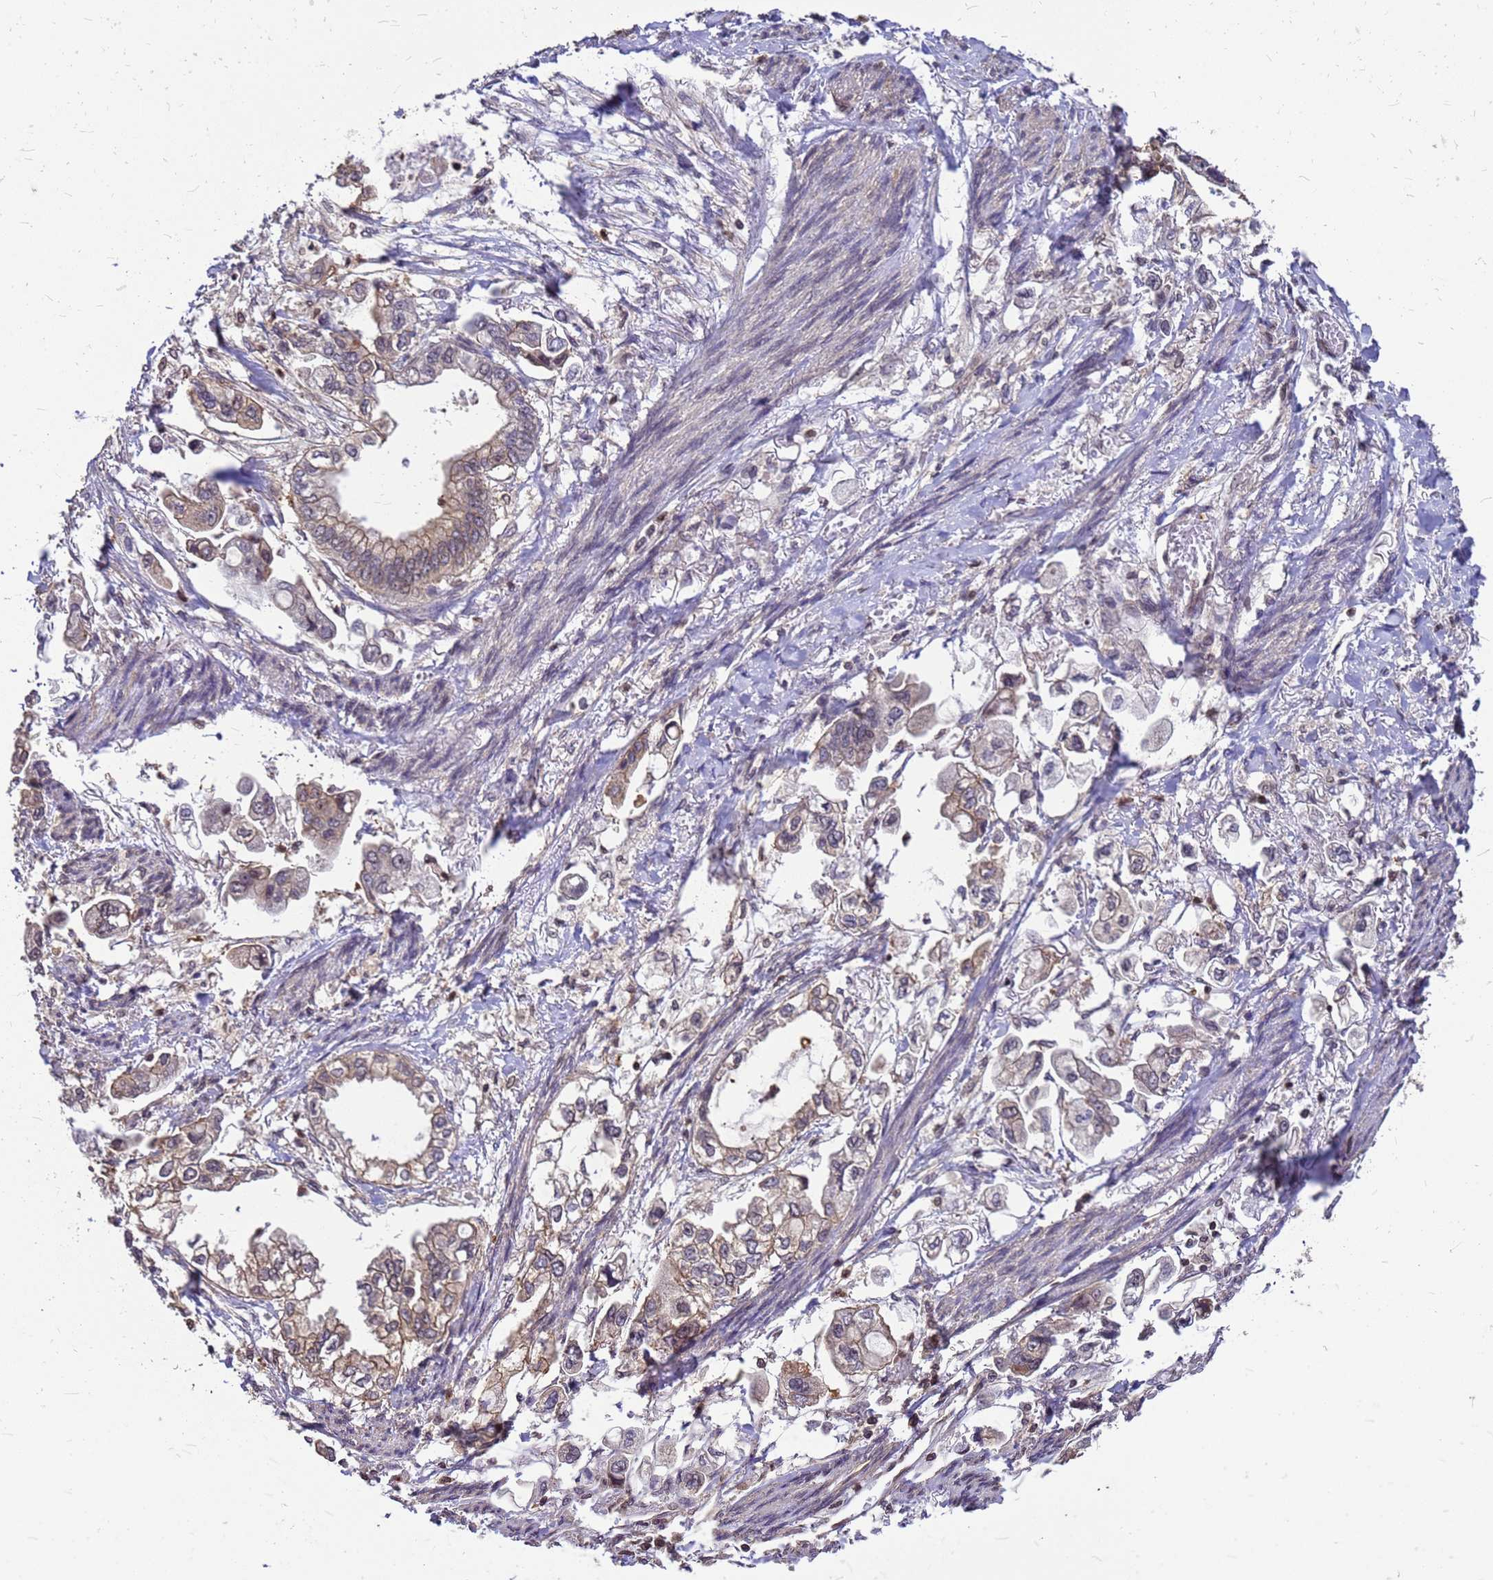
{"staining": {"intensity": "moderate", "quantity": "<25%", "location": "cytoplasmic/membranous,nuclear"}, "tissue": "stomach cancer", "cell_type": "Tumor cells", "image_type": "cancer", "snomed": [{"axis": "morphology", "description": "Adenocarcinoma, NOS"}, {"axis": "topography", "description": "Stomach"}], "caption": "Immunohistochemical staining of human stomach cancer (adenocarcinoma) exhibits low levels of moderate cytoplasmic/membranous and nuclear protein staining in about <25% of tumor cells. Nuclei are stained in blue.", "gene": "C1orf35", "patient": {"sex": "male", "age": 62}}